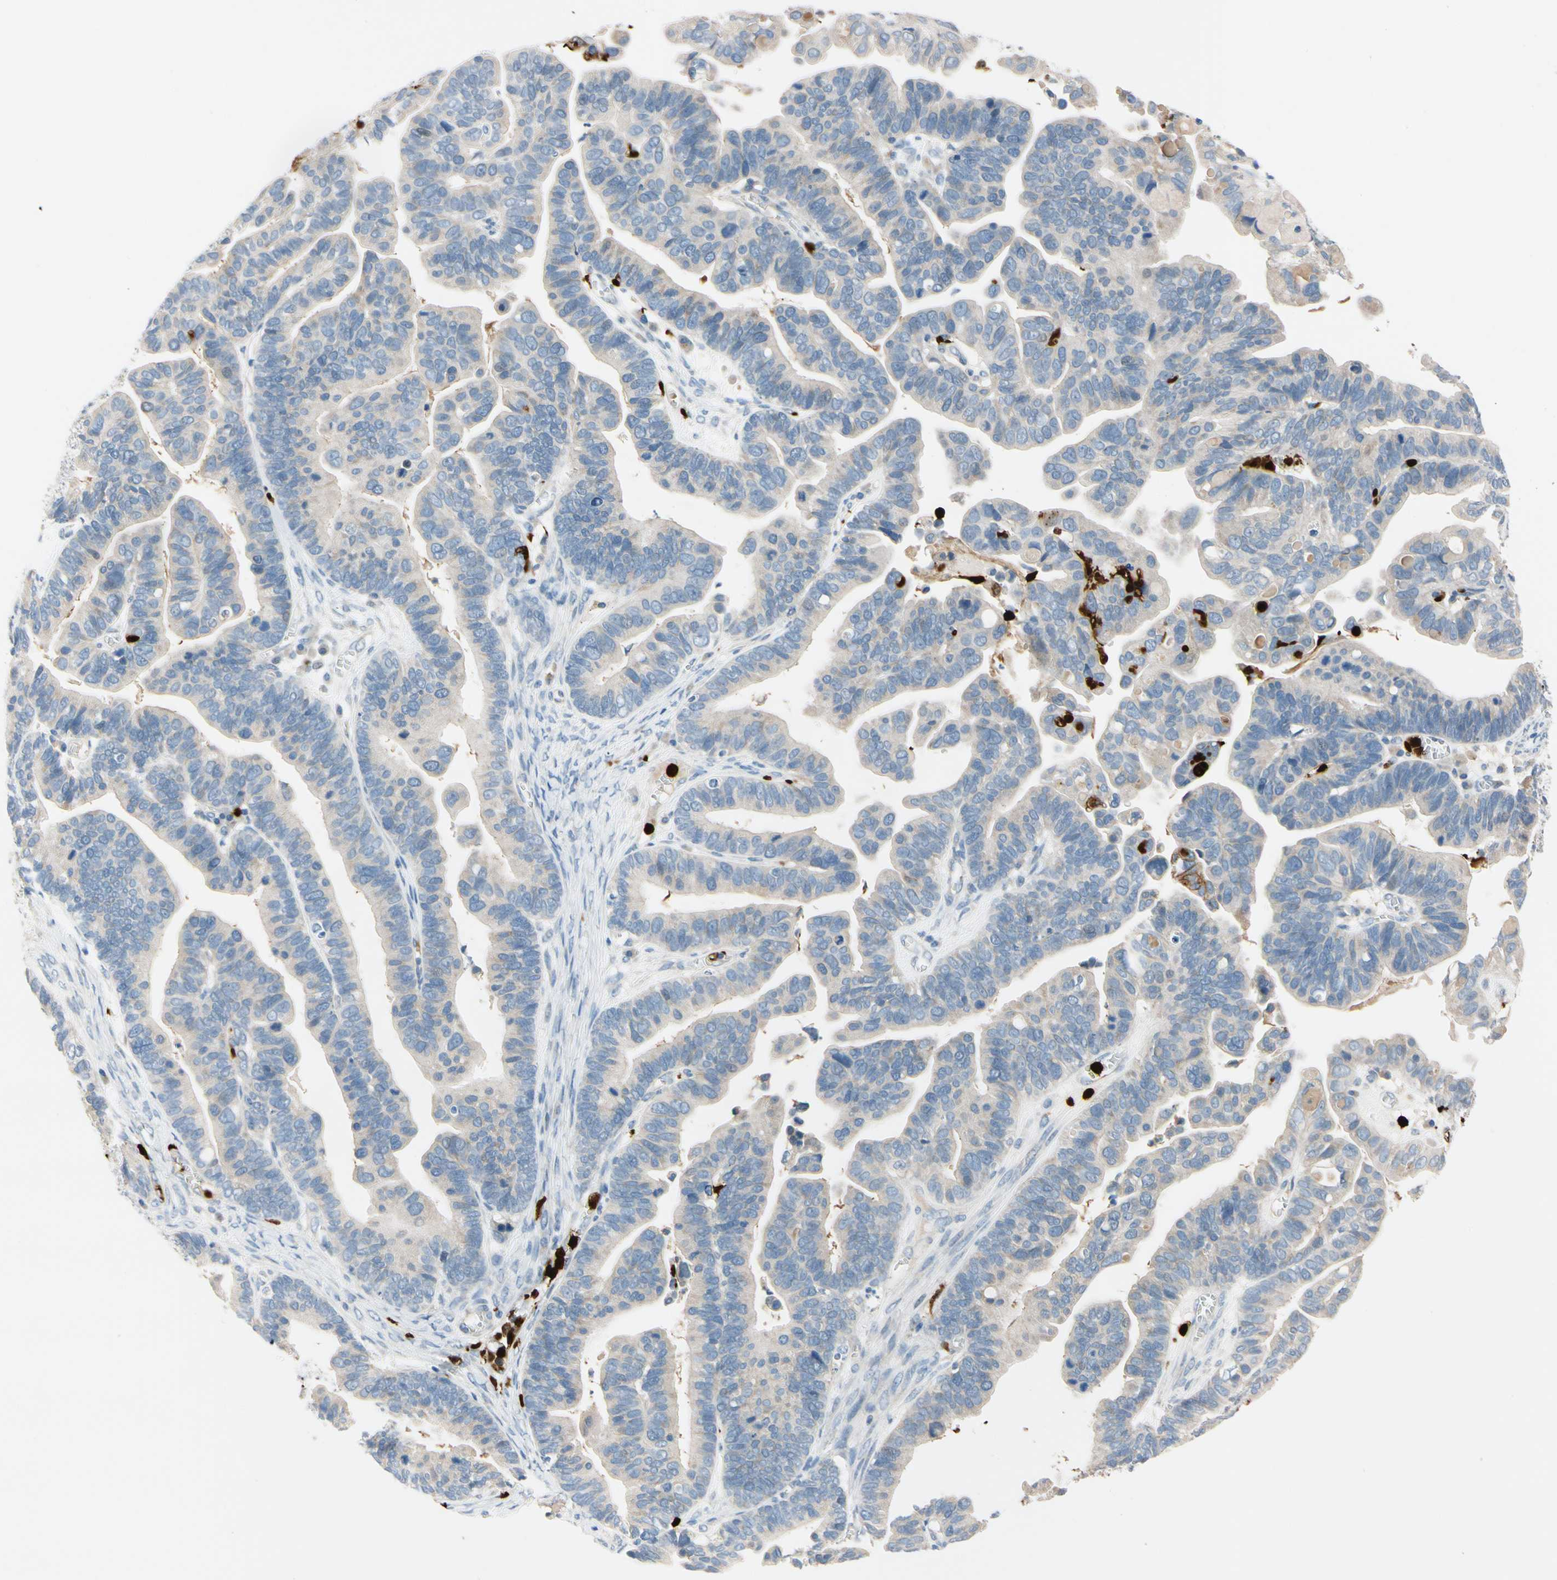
{"staining": {"intensity": "weak", "quantity": "25%-75%", "location": "cytoplasmic/membranous"}, "tissue": "ovarian cancer", "cell_type": "Tumor cells", "image_type": "cancer", "snomed": [{"axis": "morphology", "description": "Cystadenocarcinoma, serous, NOS"}, {"axis": "topography", "description": "Ovary"}], "caption": "Protein staining of serous cystadenocarcinoma (ovarian) tissue reveals weak cytoplasmic/membranous expression in approximately 25%-75% of tumor cells.", "gene": "TRAF5", "patient": {"sex": "female", "age": 56}}